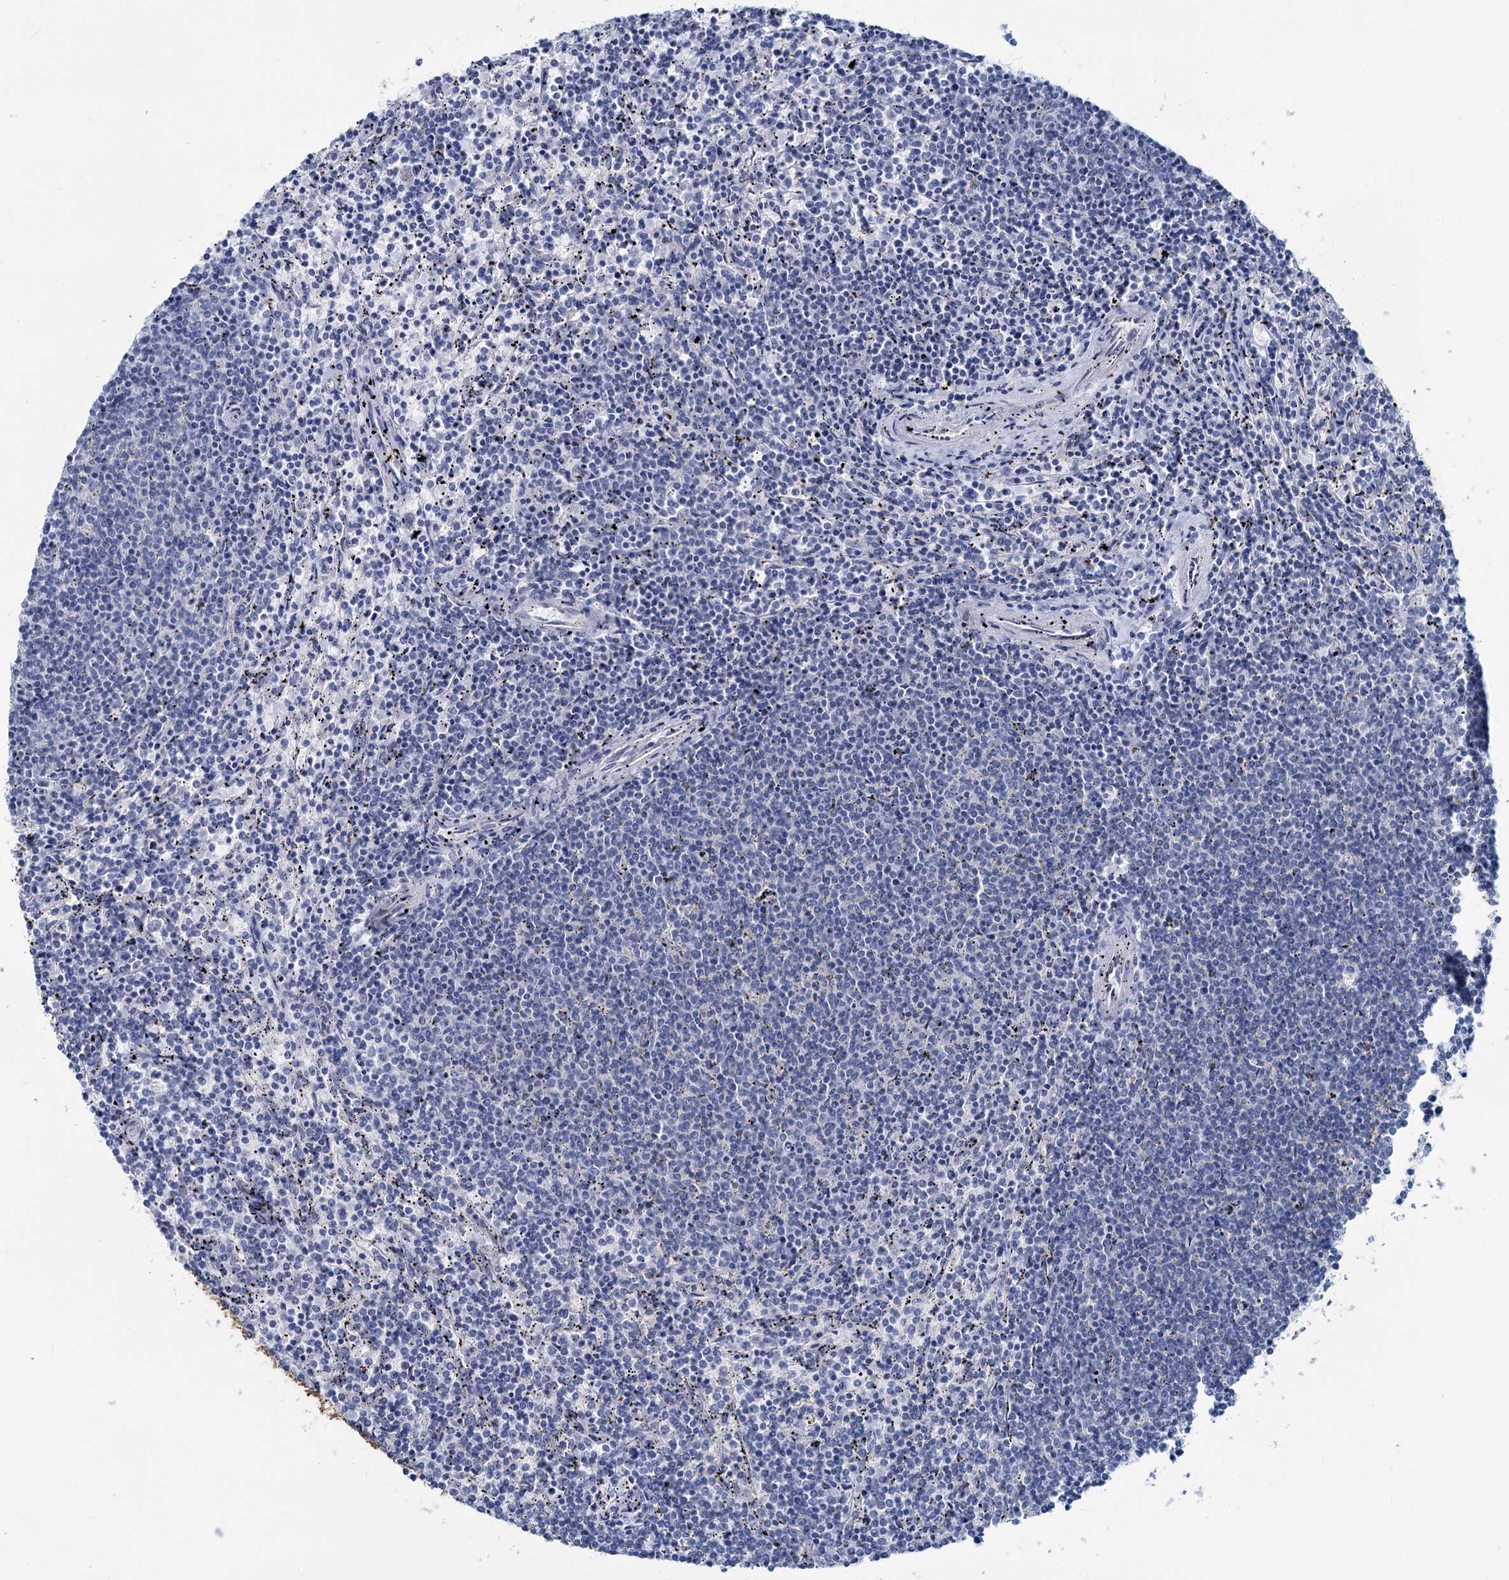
{"staining": {"intensity": "negative", "quantity": "none", "location": "none"}, "tissue": "lymphoma", "cell_type": "Tumor cells", "image_type": "cancer", "snomed": [{"axis": "morphology", "description": "Malignant lymphoma, non-Hodgkin's type, Low grade"}, {"axis": "topography", "description": "Spleen"}], "caption": "Lymphoma was stained to show a protein in brown. There is no significant expression in tumor cells.", "gene": "SLC1A3", "patient": {"sex": "female", "age": 50}}